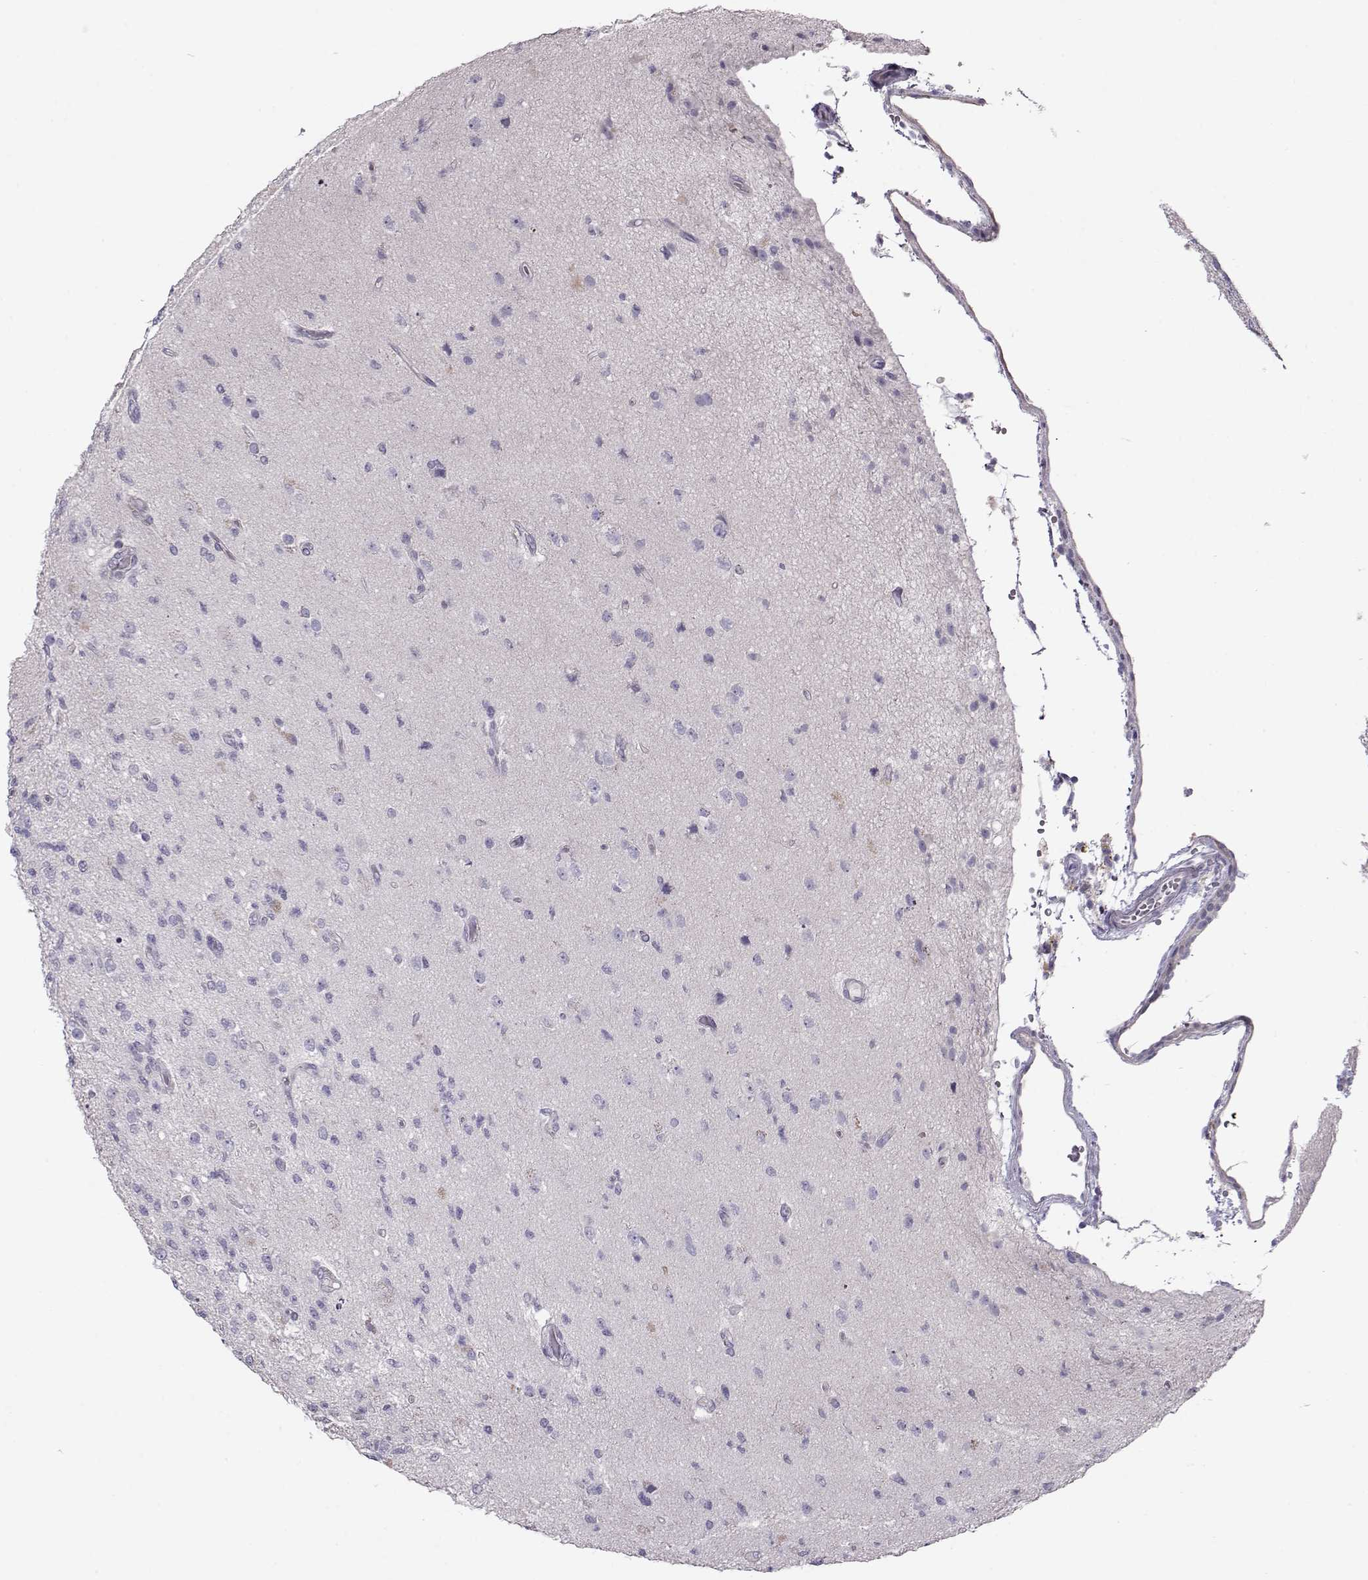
{"staining": {"intensity": "negative", "quantity": "none", "location": "none"}, "tissue": "glioma", "cell_type": "Tumor cells", "image_type": "cancer", "snomed": [{"axis": "morphology", "description": "Glioma, malignant, High grade"}, {"axis": "topography", "description": "Brain"}], "caption": "Tumor cells are negative for brown protein staining in malignant glioma (high-grade).", "gene": "GRK1", "patient": {"sex": "male", "age": 56}}